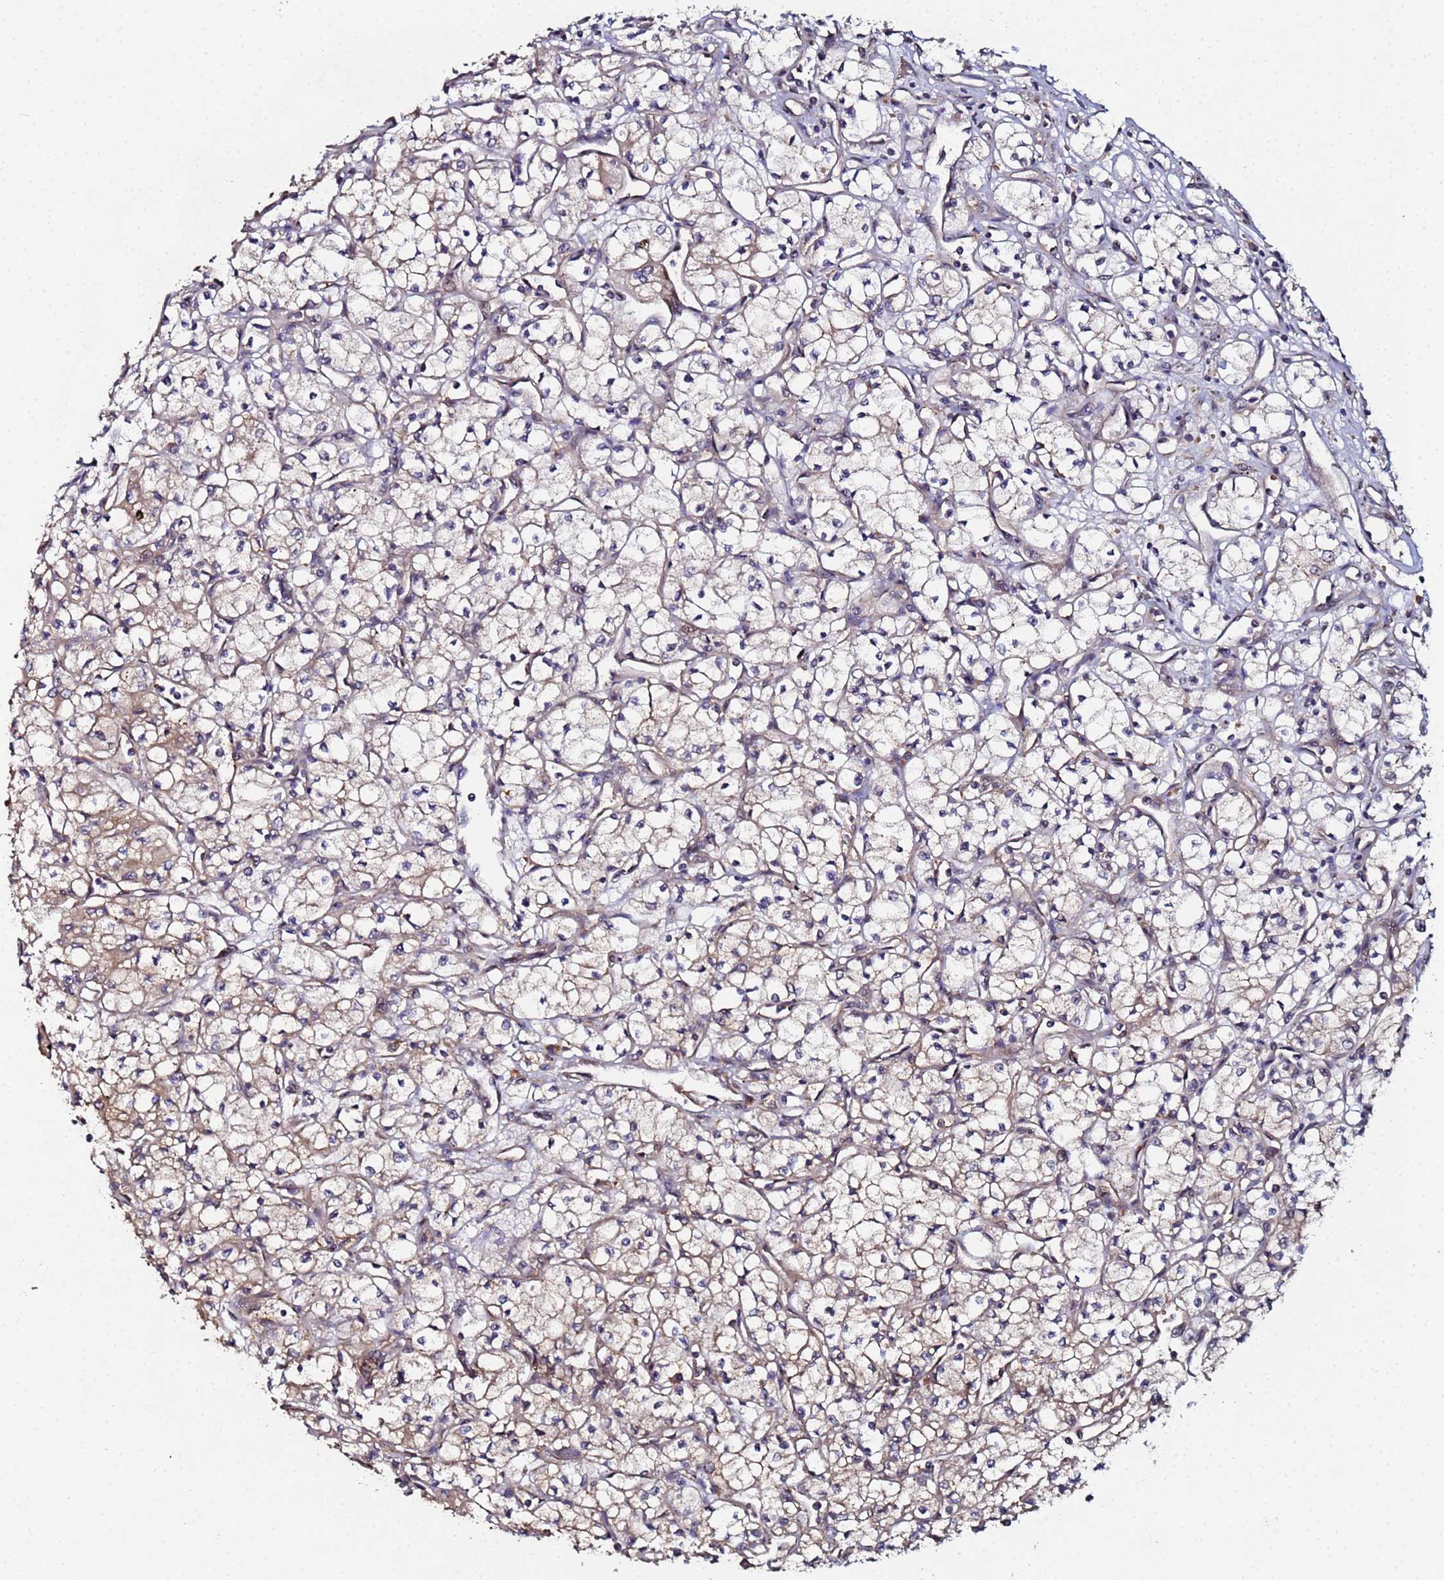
{"staining": {"intensity": "moderate", "quantity": "<25%", "location": "cytoplasmic/membranous"}, "tissue": "renal cancer", "cell_type": "Tumor cells", "image_type": "cancer", "snomed": [{"axis": "morphology", "description": "Adenocarcinoma, NOS"}, {"axis": "topography", "description": "Kidney"}], "caption": "Adenocarcinoma (renal) stained with a protein marker reveals moderate staining in tumor cells.", "gene": "OSER1", "patient": {"sex": "male", "age": 59}}